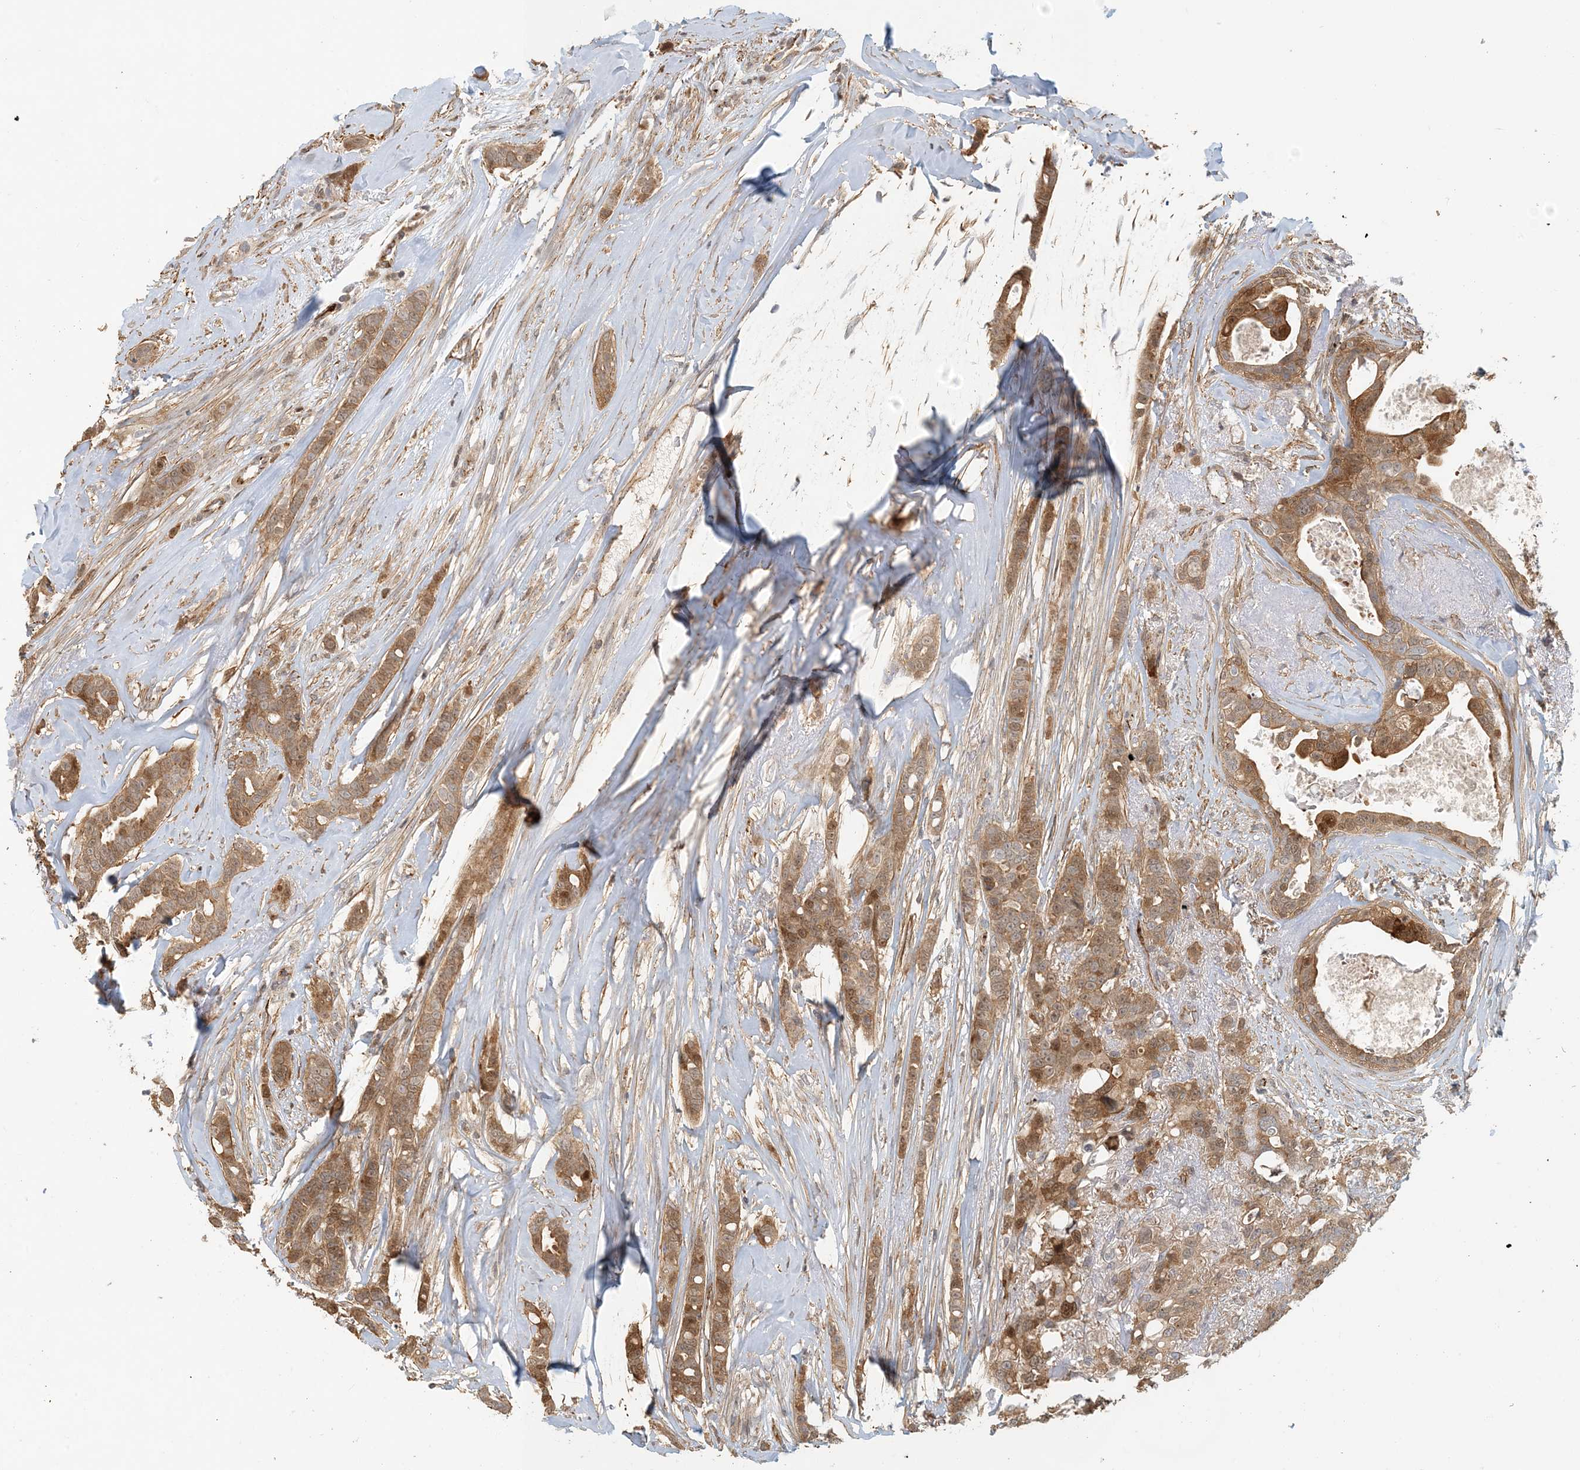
{"staining": {"intensity": "moderate", "quantity": ">75%", "location": "cytoplasmic/membranous"}, "tissue": "breast cancer", "cell_type": "Tumor cells", "image_type": "cancer", "snomed": [{"axis": "morphology", "description": "Lobular carcinoma"}, {"axis": "topography", "description": "Breast"}], "caption": "A brown stain labels moderate cytoplasmic/membranous positivity of a protein in breast lobular carcinoma tumor cells. The staining was performed using DAB (3,3'-diaminobenzidine) to visualize the protein expression in brown, while the nuclei were stained in blue with hematoxylin (Magnification: 20x).", "gene": "MAPKBP1", "patient": {"sex": "female", "age": 51}}